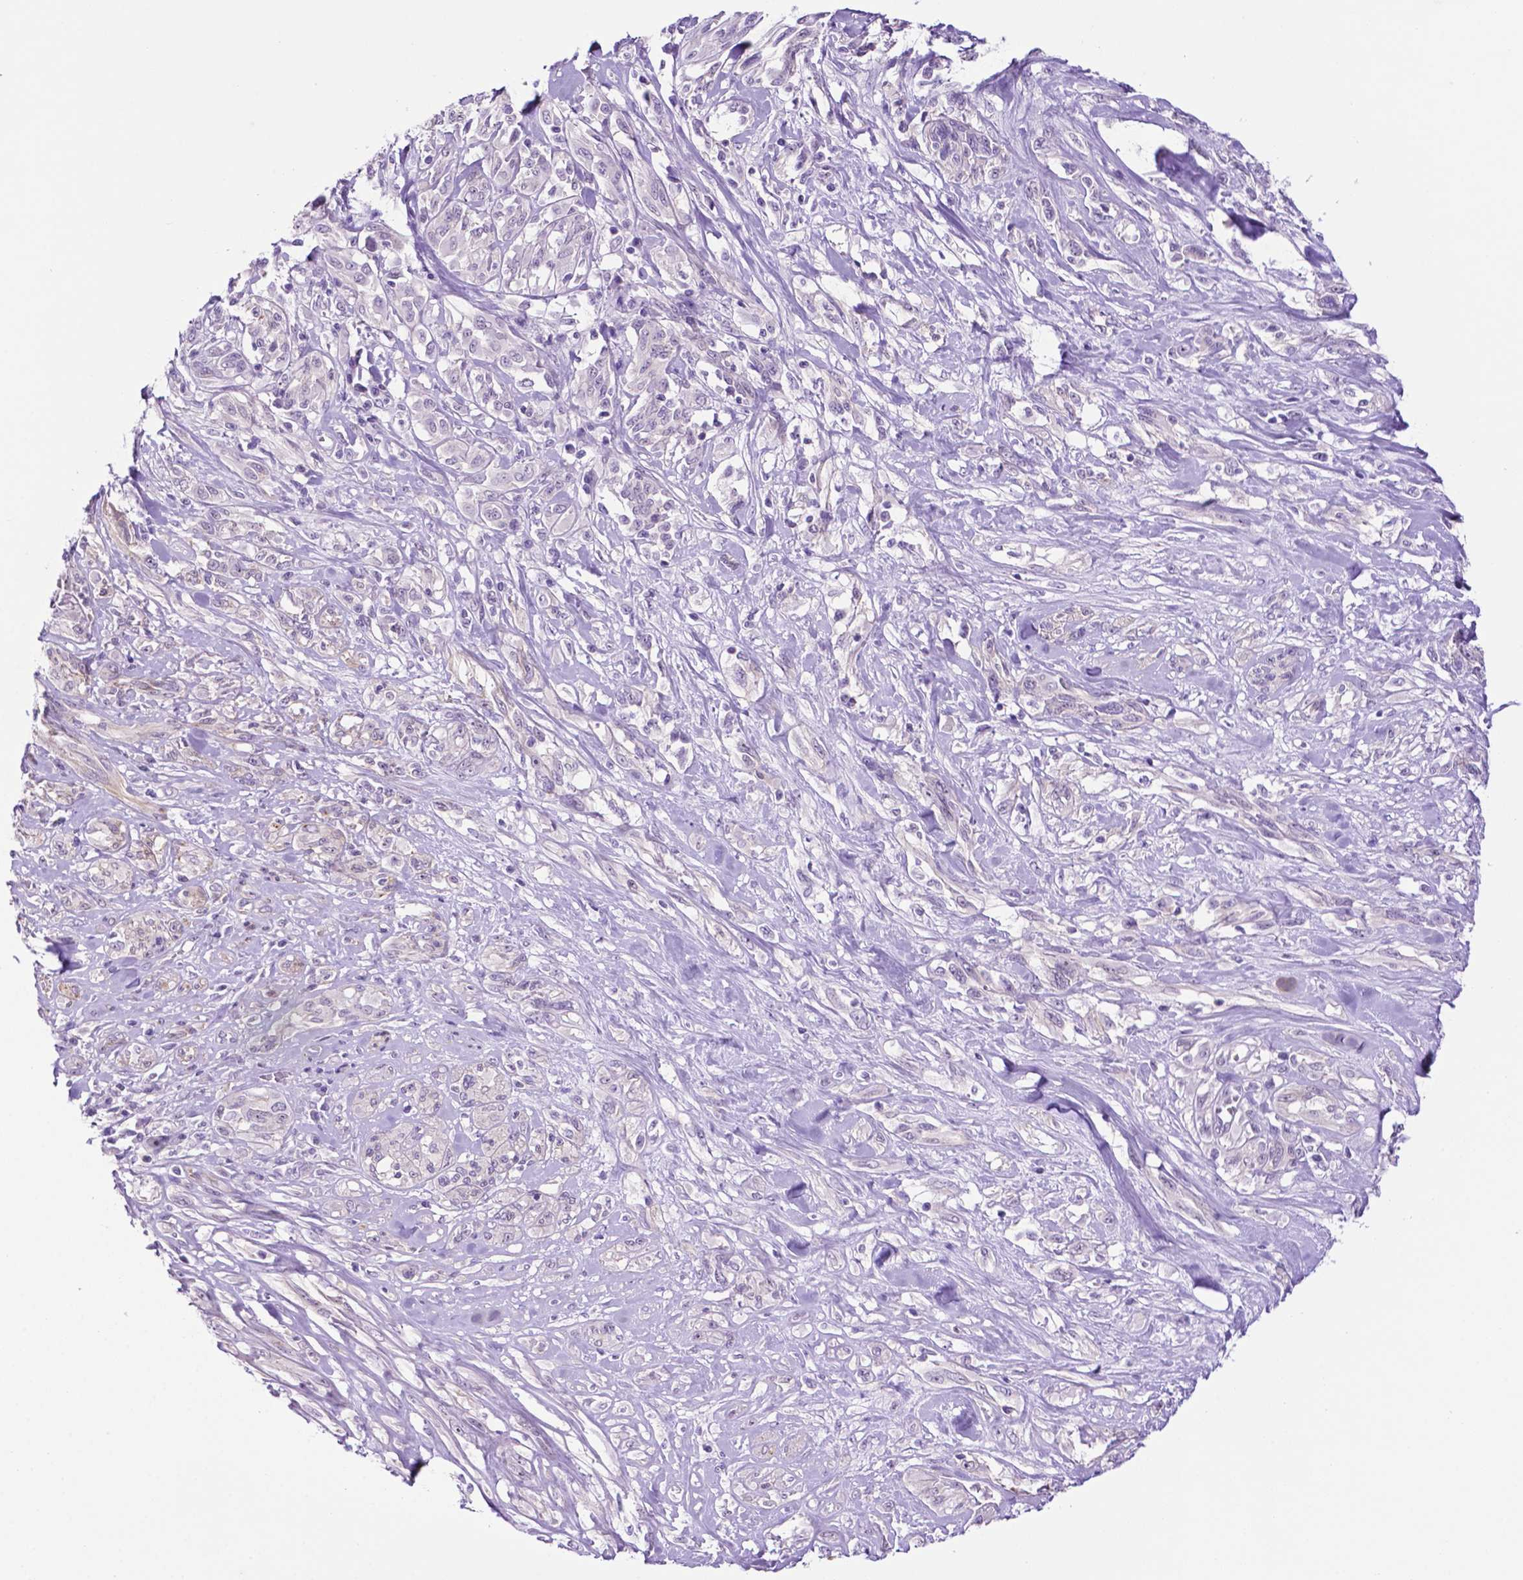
{"staining": {"intensity": "negative", "quantity": "none", "location": "none"}, "tissue": "melanoma", "cell_type": "Tumor cells", "image_type": "cancer", "snomed": [{"axis": "morphology", "description": "Malignant melanoma, NOS"}, {"axis": "topography", "description": "Skin"}], "caption": "The IHC histopathology image has no significant expression in tumor cells of melanoma tissue. (DAB (3,3'-diaminobenzidine) immunohistochemistry (IHC) visualized using brightfield microscopy, high magnification).", "gene": "TACSTD2", "patient": {"sex": "female", "age": 91}}